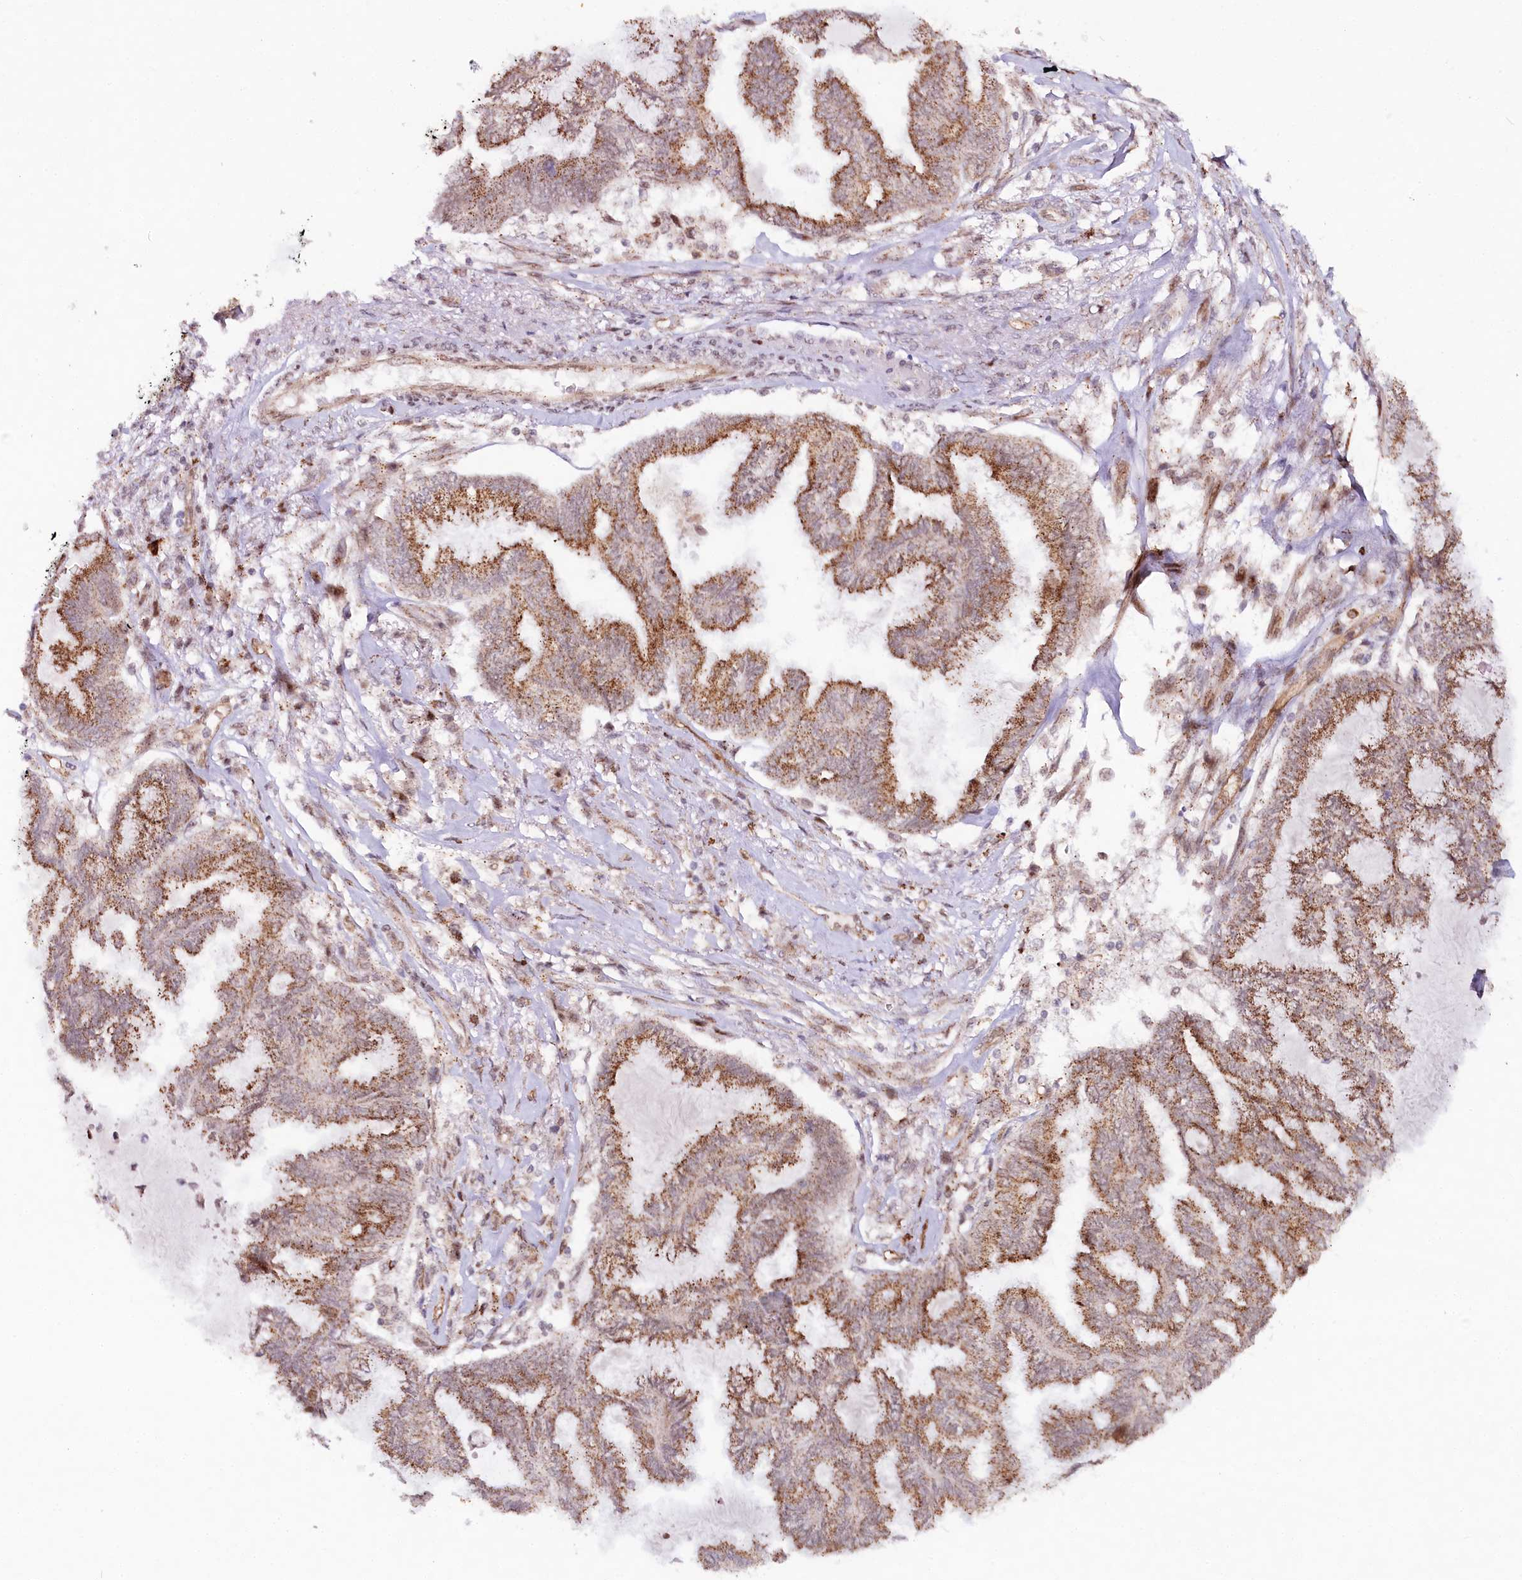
{"staining": {"intensity": "moderate", "quantity": ">75%", "location": "cytoplasmic/membranous"}, "tissue": "endometrial cancer", "cell_type": "Tumor cells", "image_type": "cancer", "snomed": [{"axis": "morphology", "description": "Adenocarcinoma, NOS"}, {"axis": "topography", "description": "Endometrium"}], "caption": "This photomicrograph shows immunohistochemistry staining of human endometrial cancer (adenocarcinoma), with medium moderate cytoplasmic/membranous expression in approximately >75% of tumor cells.", "gene": "COPG1", "patient": {"sex": "female", "age": 86}}